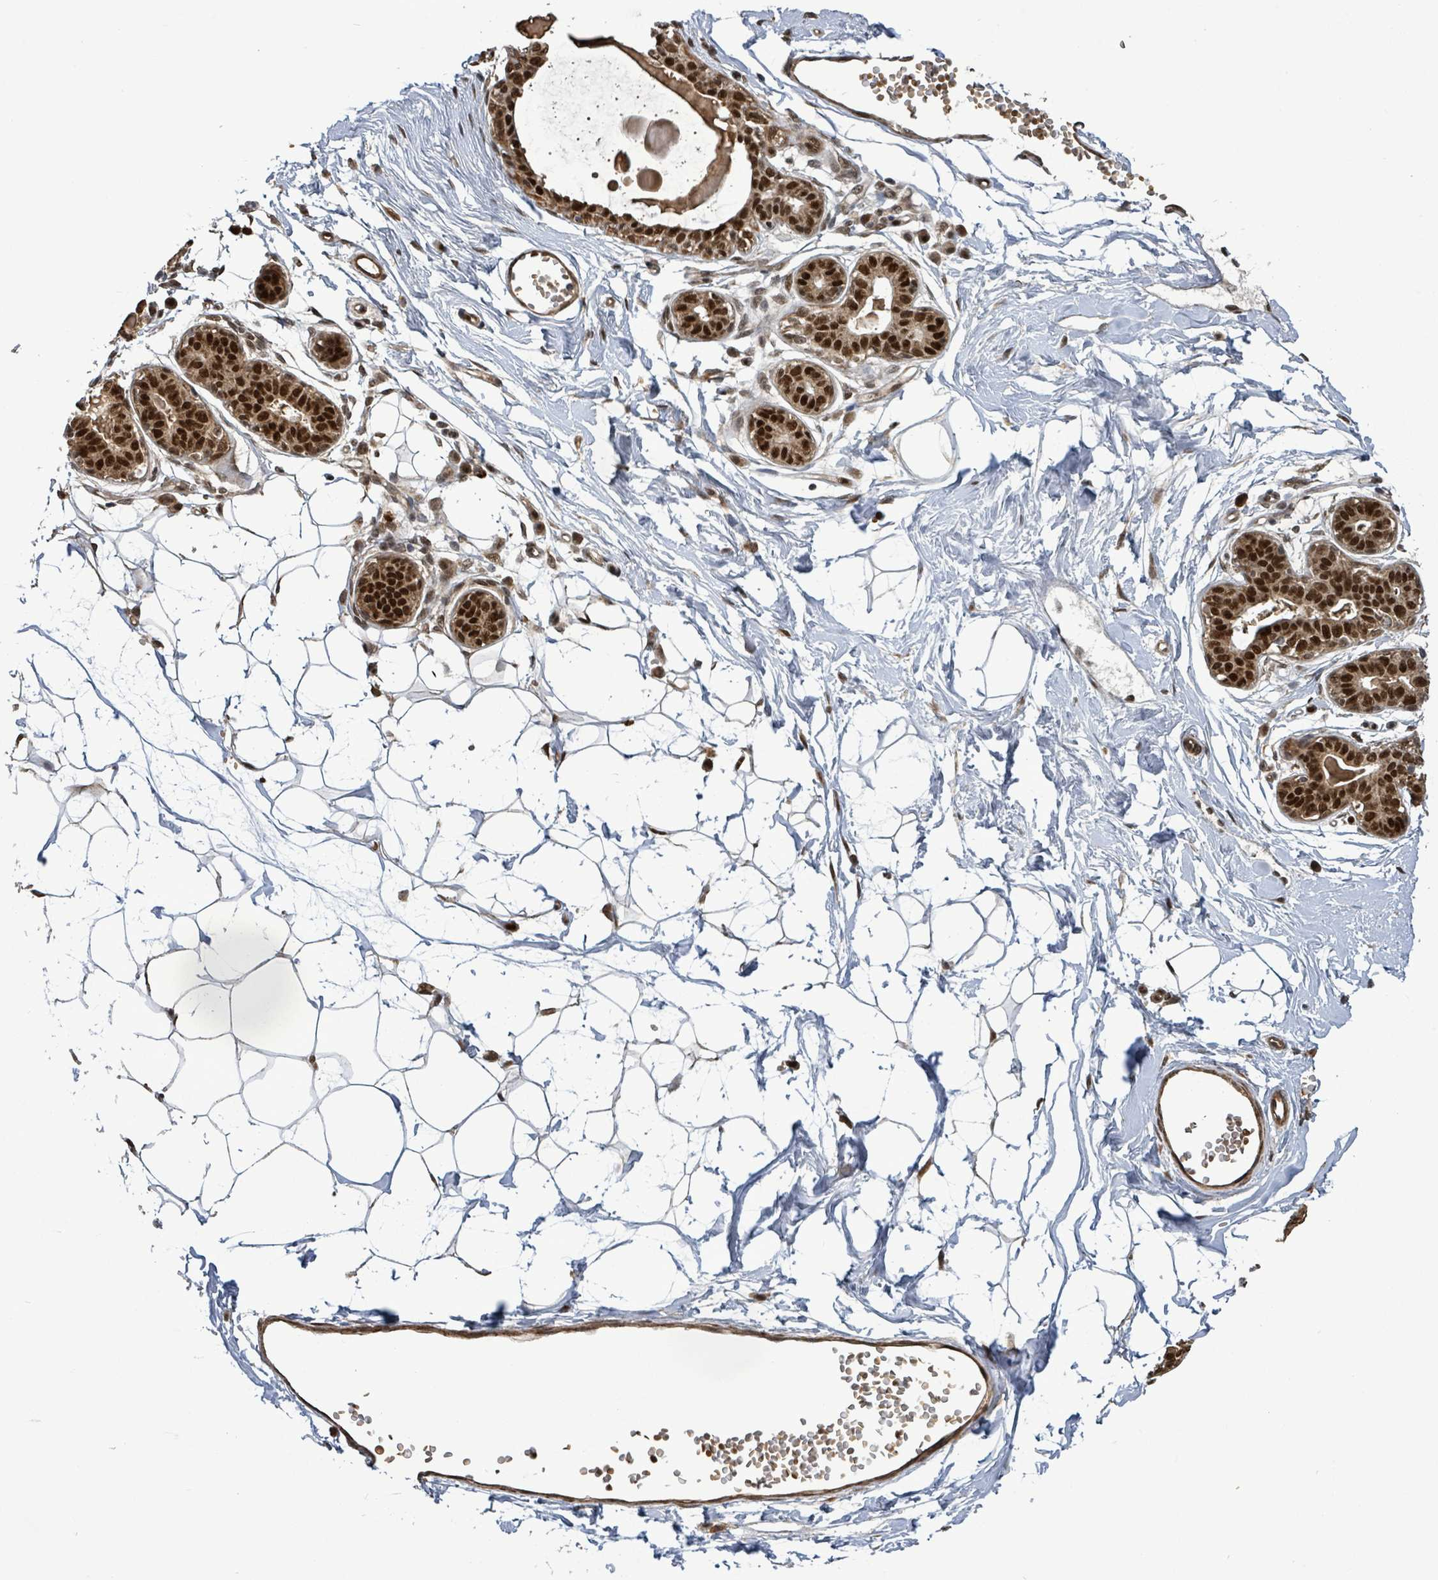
{"staining": {"intensity": "strong", "quantity": "25%-75%", "location": "nuclear"}, "tissue": "breast", "cell_type": "Adipocytes", "image_type": "normal", "snomed": [{"axis": "morphology", "description": "Normal tissue, NOS"}, {"axis": "topography", "description": "Breast"}], "caption": "Normal breast exhibits strong nuclear staining in approximately 25%-75% of adipocytes (DAB (3,3'-diaminobenzidine) IHC with brightfield microscopy, high magnification)..", "gene": "PATZ1", "patient": {"sex": "female", "age": 45}}